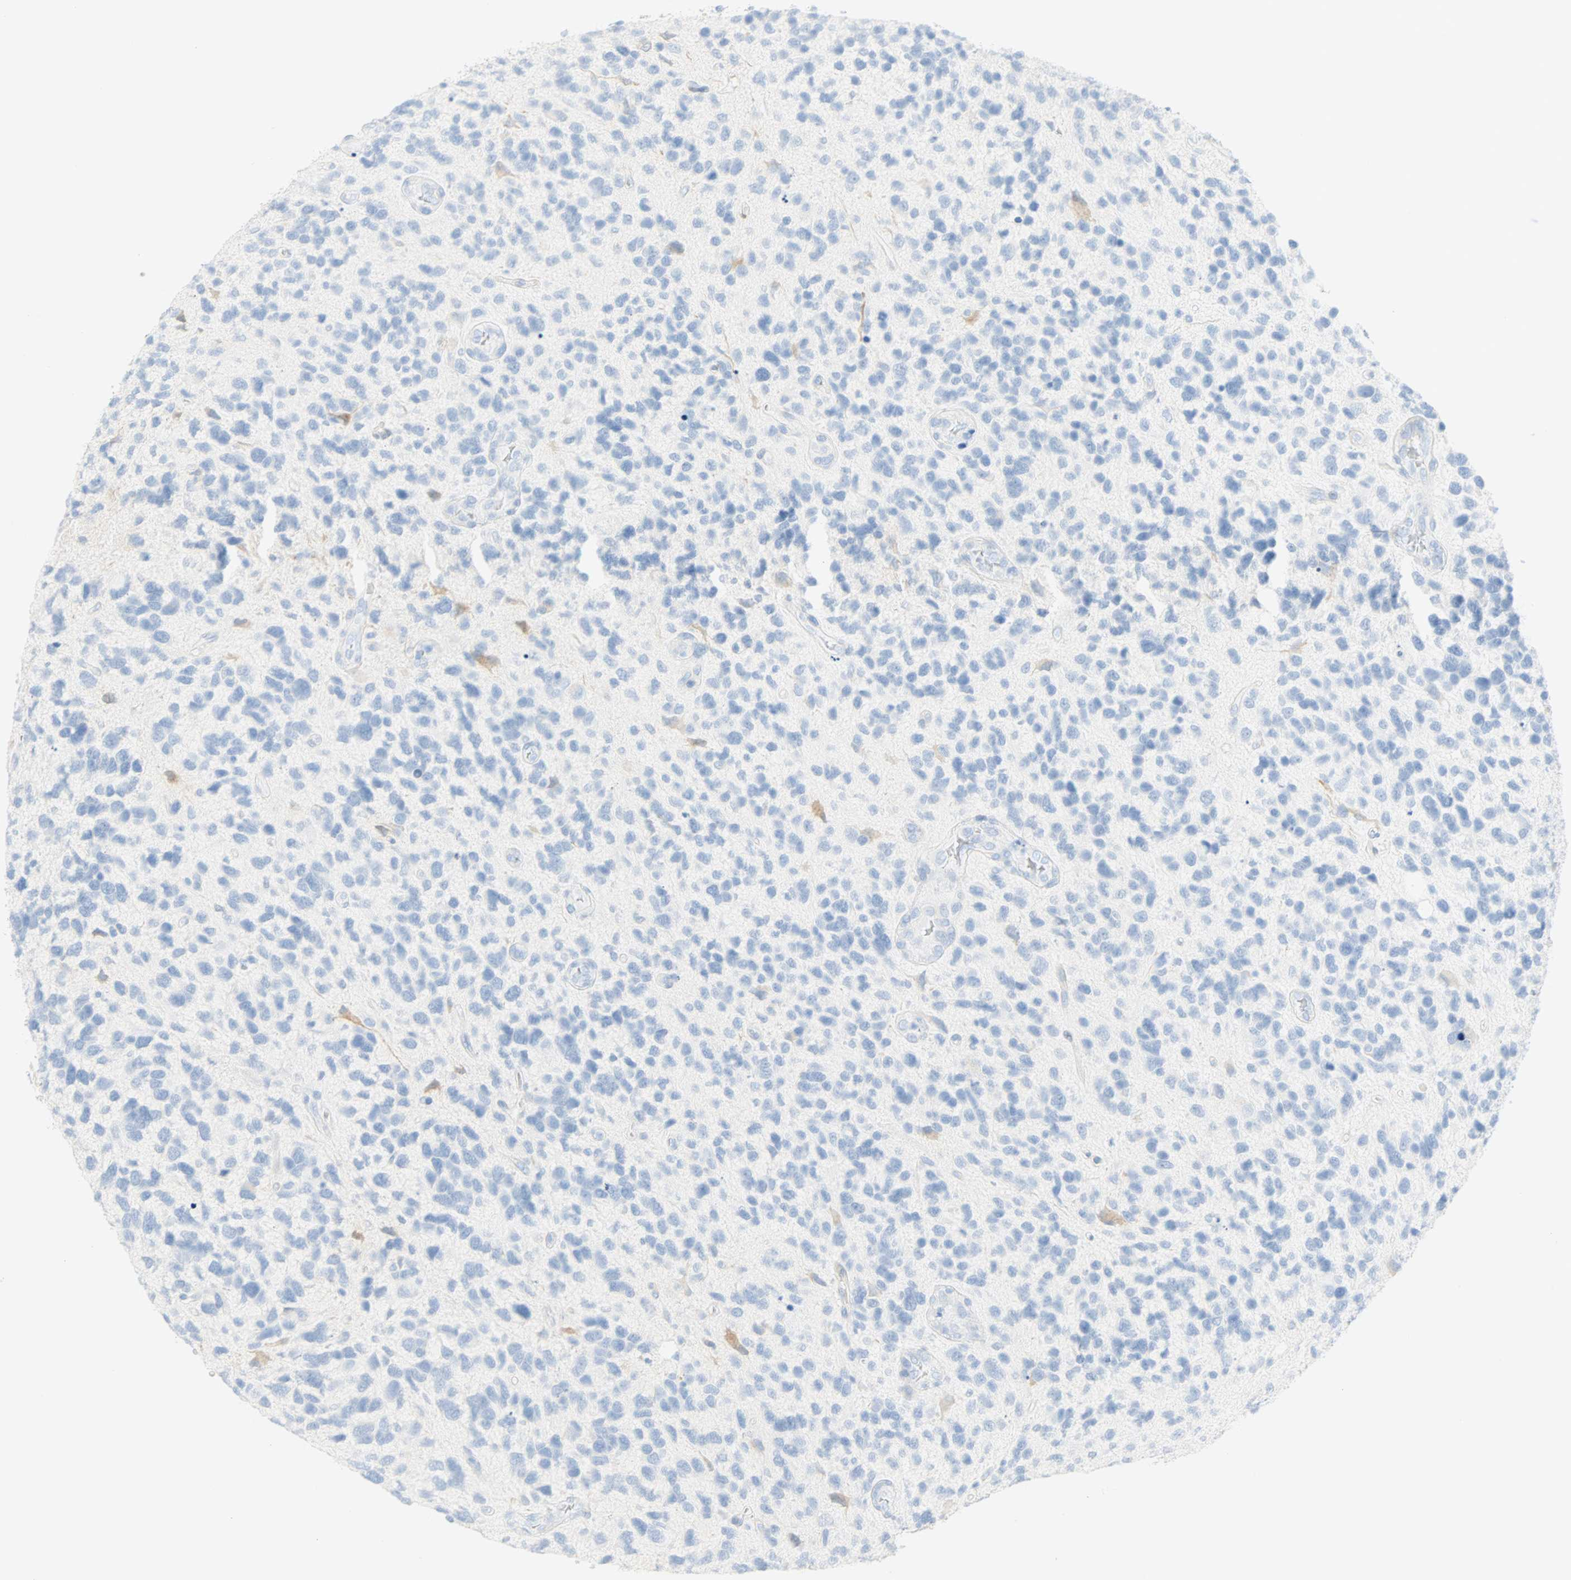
{"staining": {"intensity": "negative", "quantity": "none", "location": "none"}, "tissue": "glioma", "cell_type": "Tumor cells", "image_type": "cancer", "snomed": [{"axis": "morphology", "description": "Glioma, malignant, High grade"}, {"axis": "topography", "description": "Brain"}], "caption": "High magnification brightfield microscopy of high-grade glioma (malignant) stained with DAB (3,3'-diaminobenzidine) (brown) and counterstained with hematoxylin (blue): tumor cells show no significant expression.", "gene": "SELENBP1", "patient": {"sex": "female", "age": 58}}